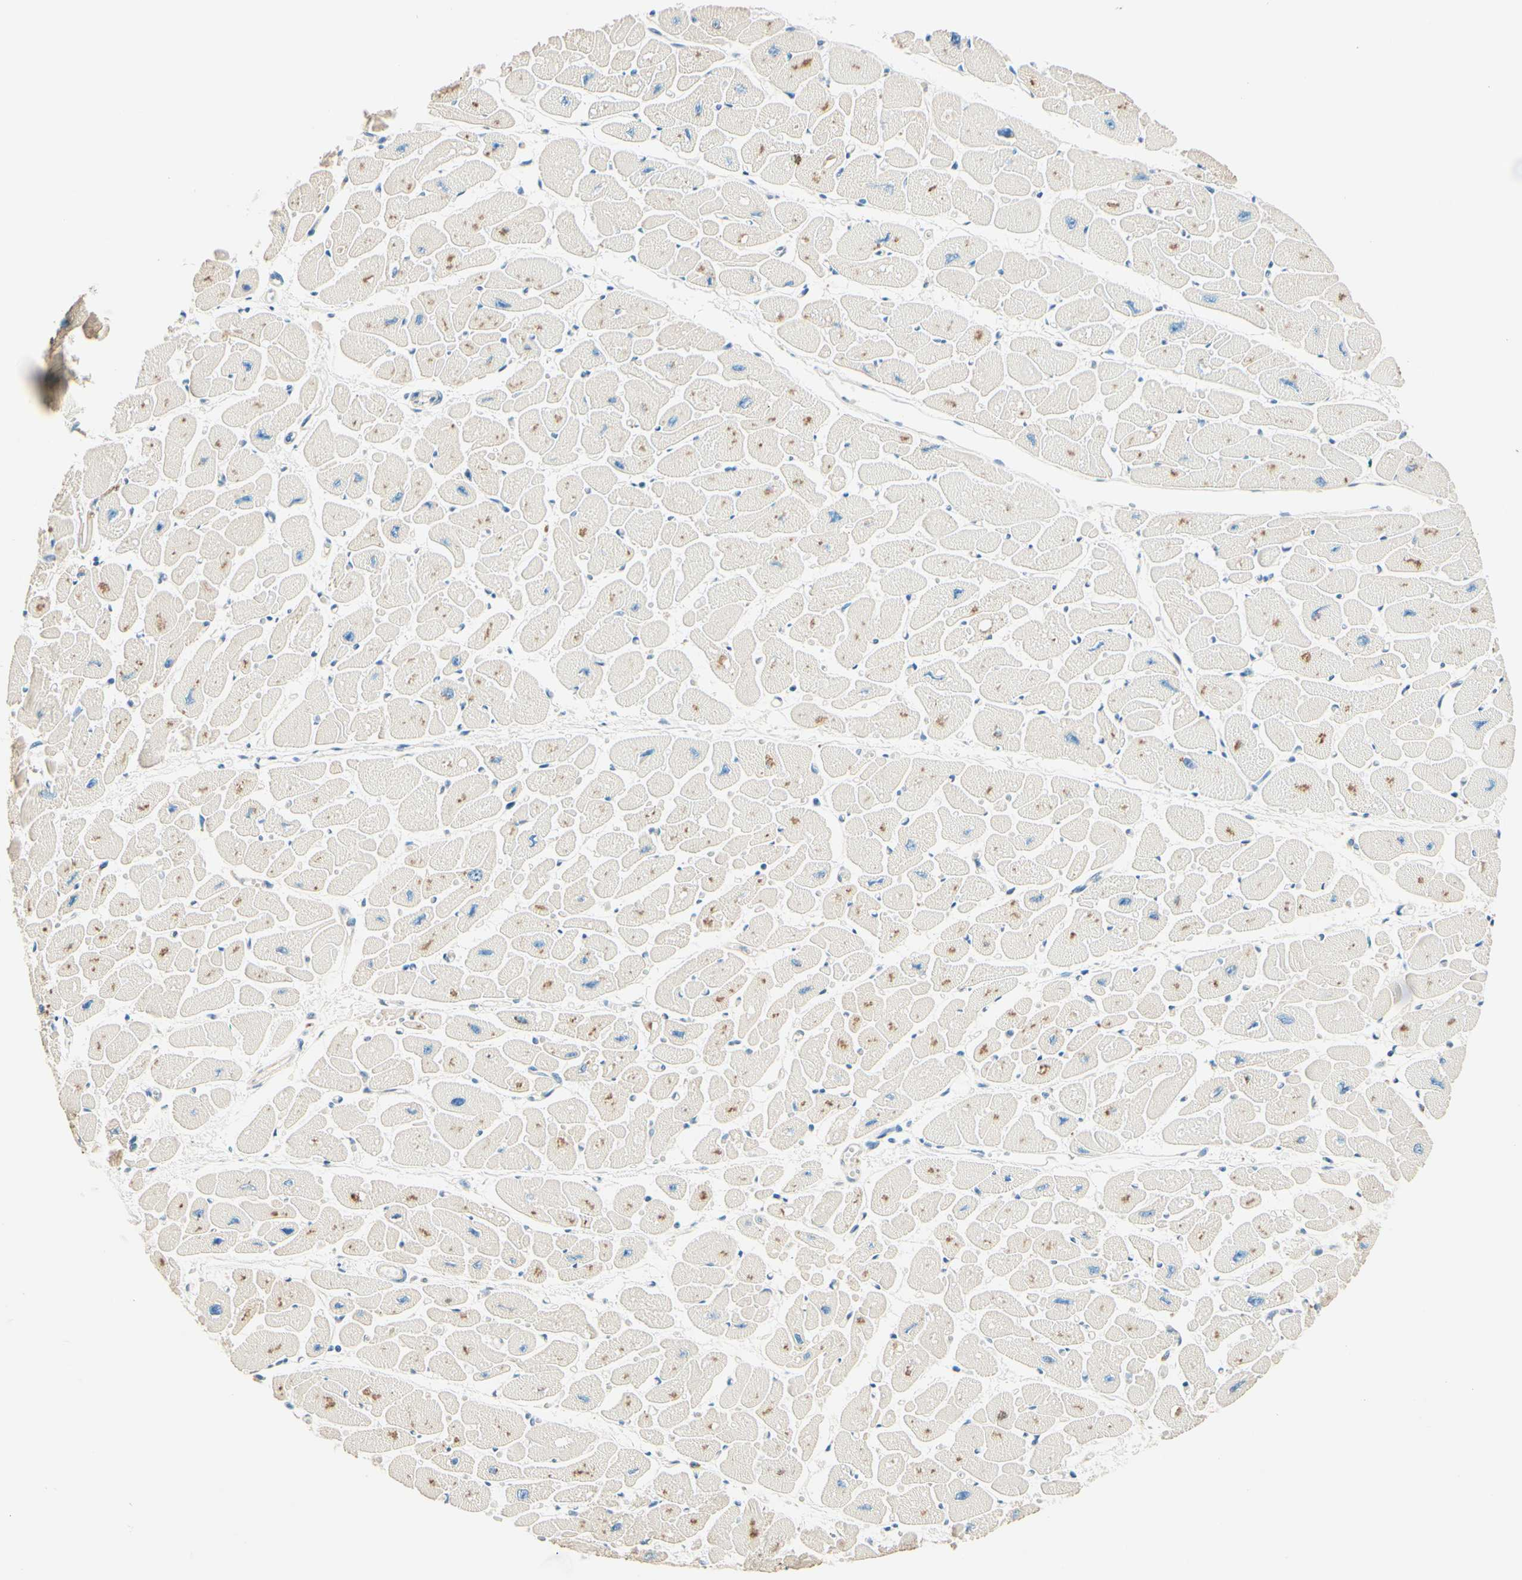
{"staining": {"intensity": "weak", "quantity": "<25%", "location": "cytoplasmic/membranous"}, "tissue": "heart muscle", "cell_type": "Cardiomyocytes", "image_type": "normal", "snomed": [{"axis": "morphology", "description": "Normal tissue, NOS"}, {"axis": "topography", "description": "Heart"}], "caption": "This is a histopathology image of immunohistochemistry staining of unremarkable heart muscle, which shows no staining in cardiomyocytes. Nuclei are stained in blue.", "gene": "TAOK2", "patient": {"sex": "female", "age": 54}}